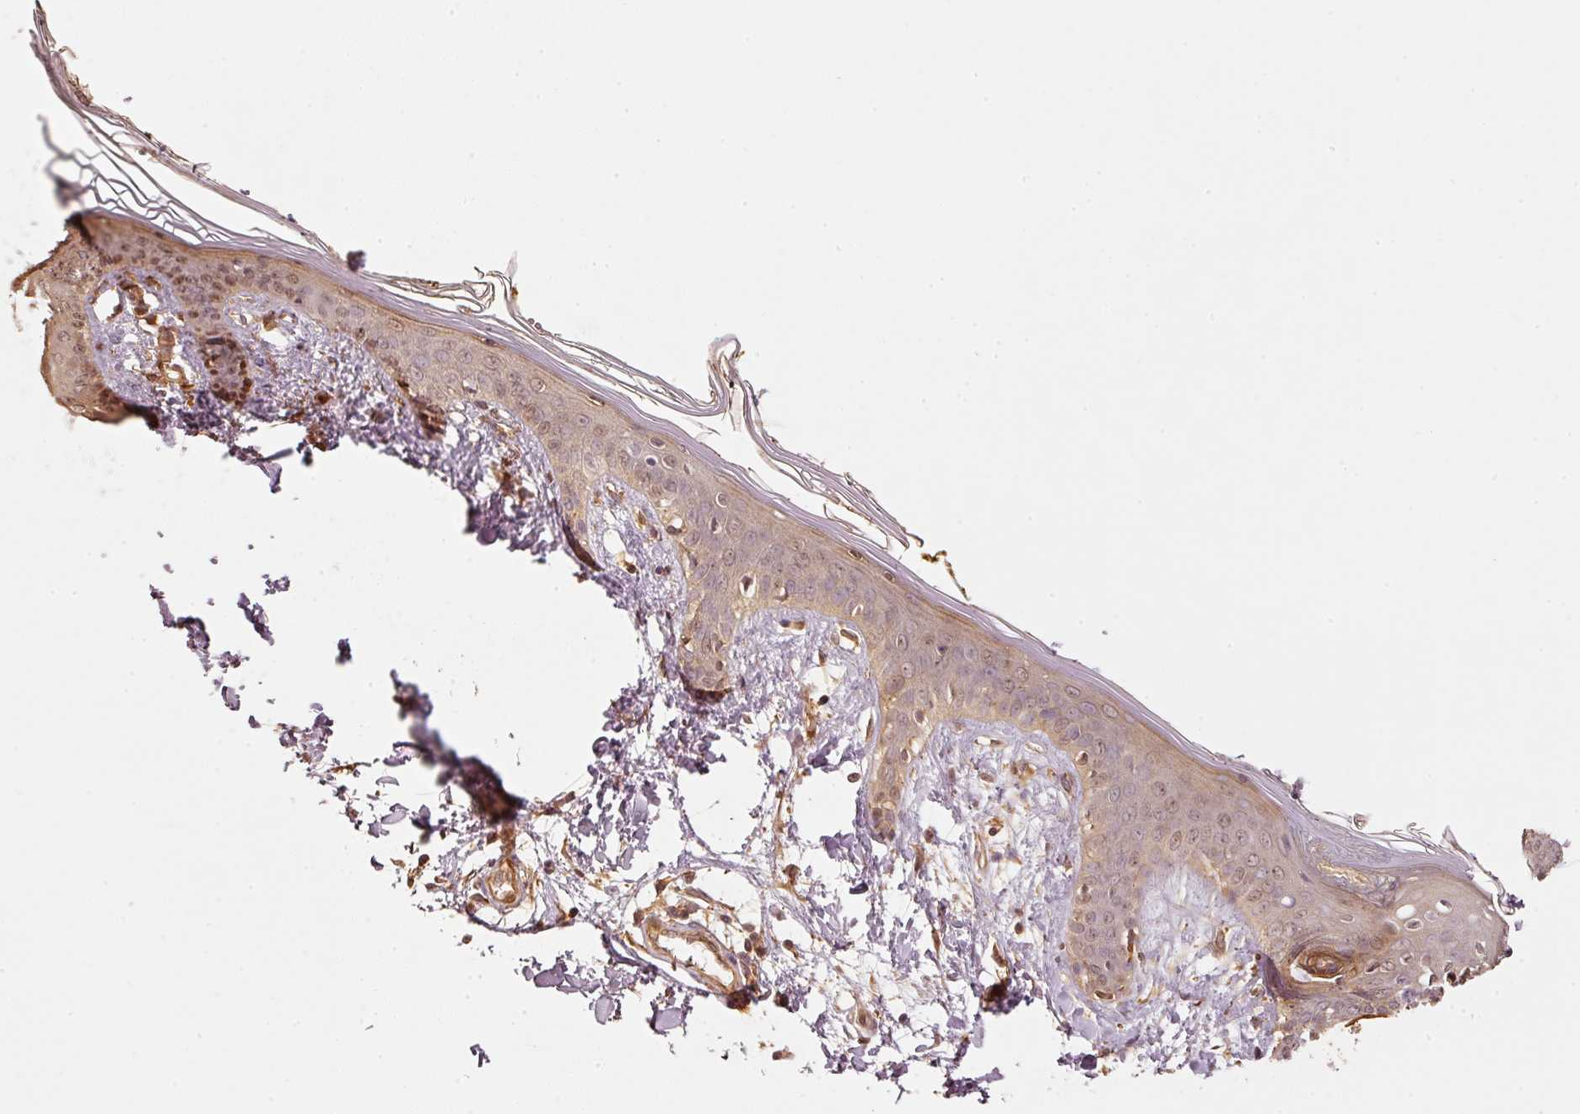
{"staining": {"intensity": "strong", "quantity": ">75%", "location": "cytoplasmic/membranous"}, "tissue": "skin", "cell_type": "Fibroblasts", "image_type": "normal", "snomed": [{"axis": "morphology", "description": "Normal tissue, NOS"}, {"axis": "topography", "description": "Skin"}], "caption": "Protein expression by immunohistochemistry reveals strong cytoplasmic/membranous staining in approximately >75% of fibroblasts in unremarkable skin. The staining was performed using DAB (3,3'-diaminobenzidine), with brown indicating positive protein expression. Nuclei are stained blue with hematoxylin.", "gene": "STAU1", "patient": {"sex": "female", "age": 34}}